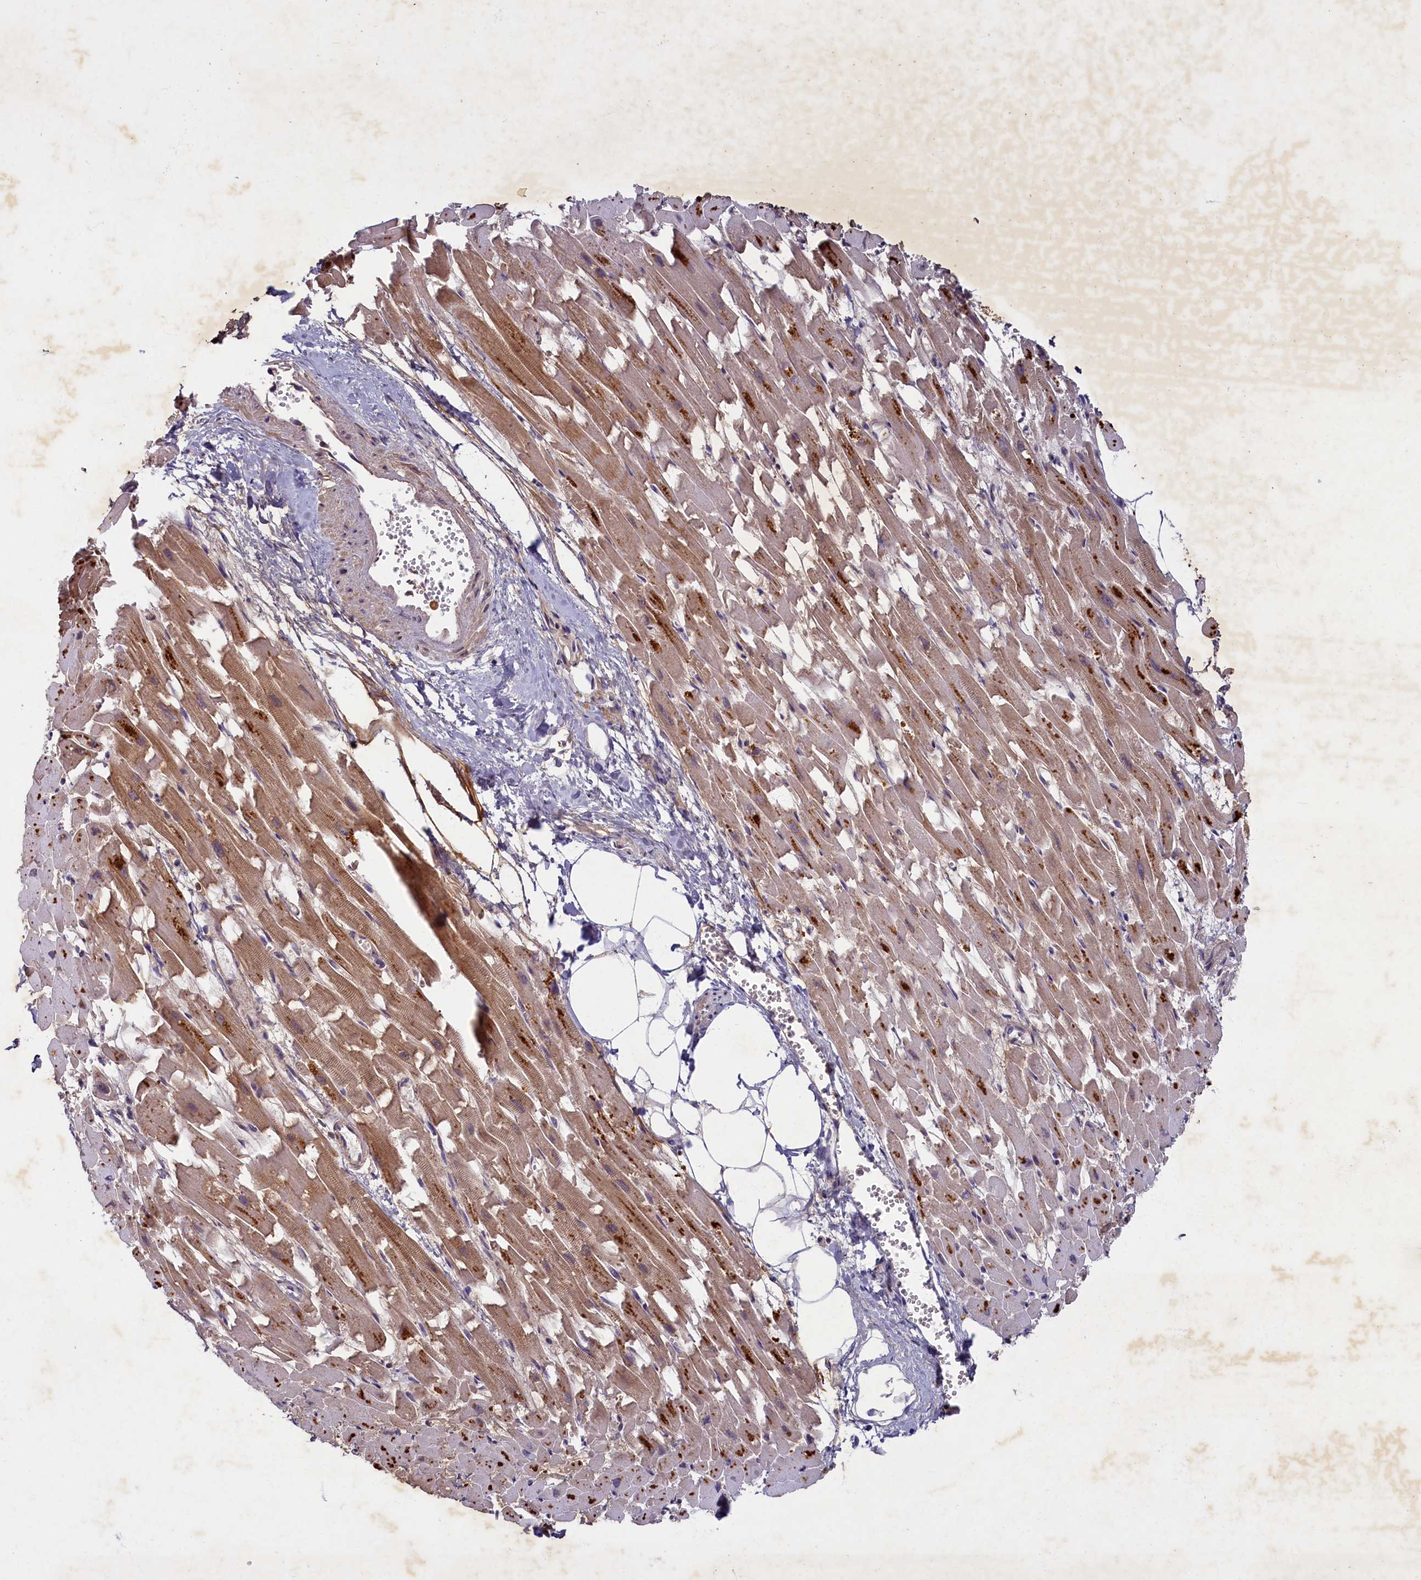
{"staining": {"intensity": "moderate", "quantity": ">75%", "location": "cytoplasmic/membranous"}, "tissue": "heart muscle", "cell_type": "Cardiomyocytes", "image_type": "normal", "snomed": [{"axis": "morphology", "description": "Normal tissue, NOS"}, {"axis": "topography", "description": "Heart"}], "caption": "Moderate cytoplasmic/membranous protein staining is appreciated in about >75% of cardiomyocytes in heart muscle. (Brightfield microscopy of DAB IHC at high magnification).", "gene": "BICD1", "patient": {"sex": "female", "age": 64}}